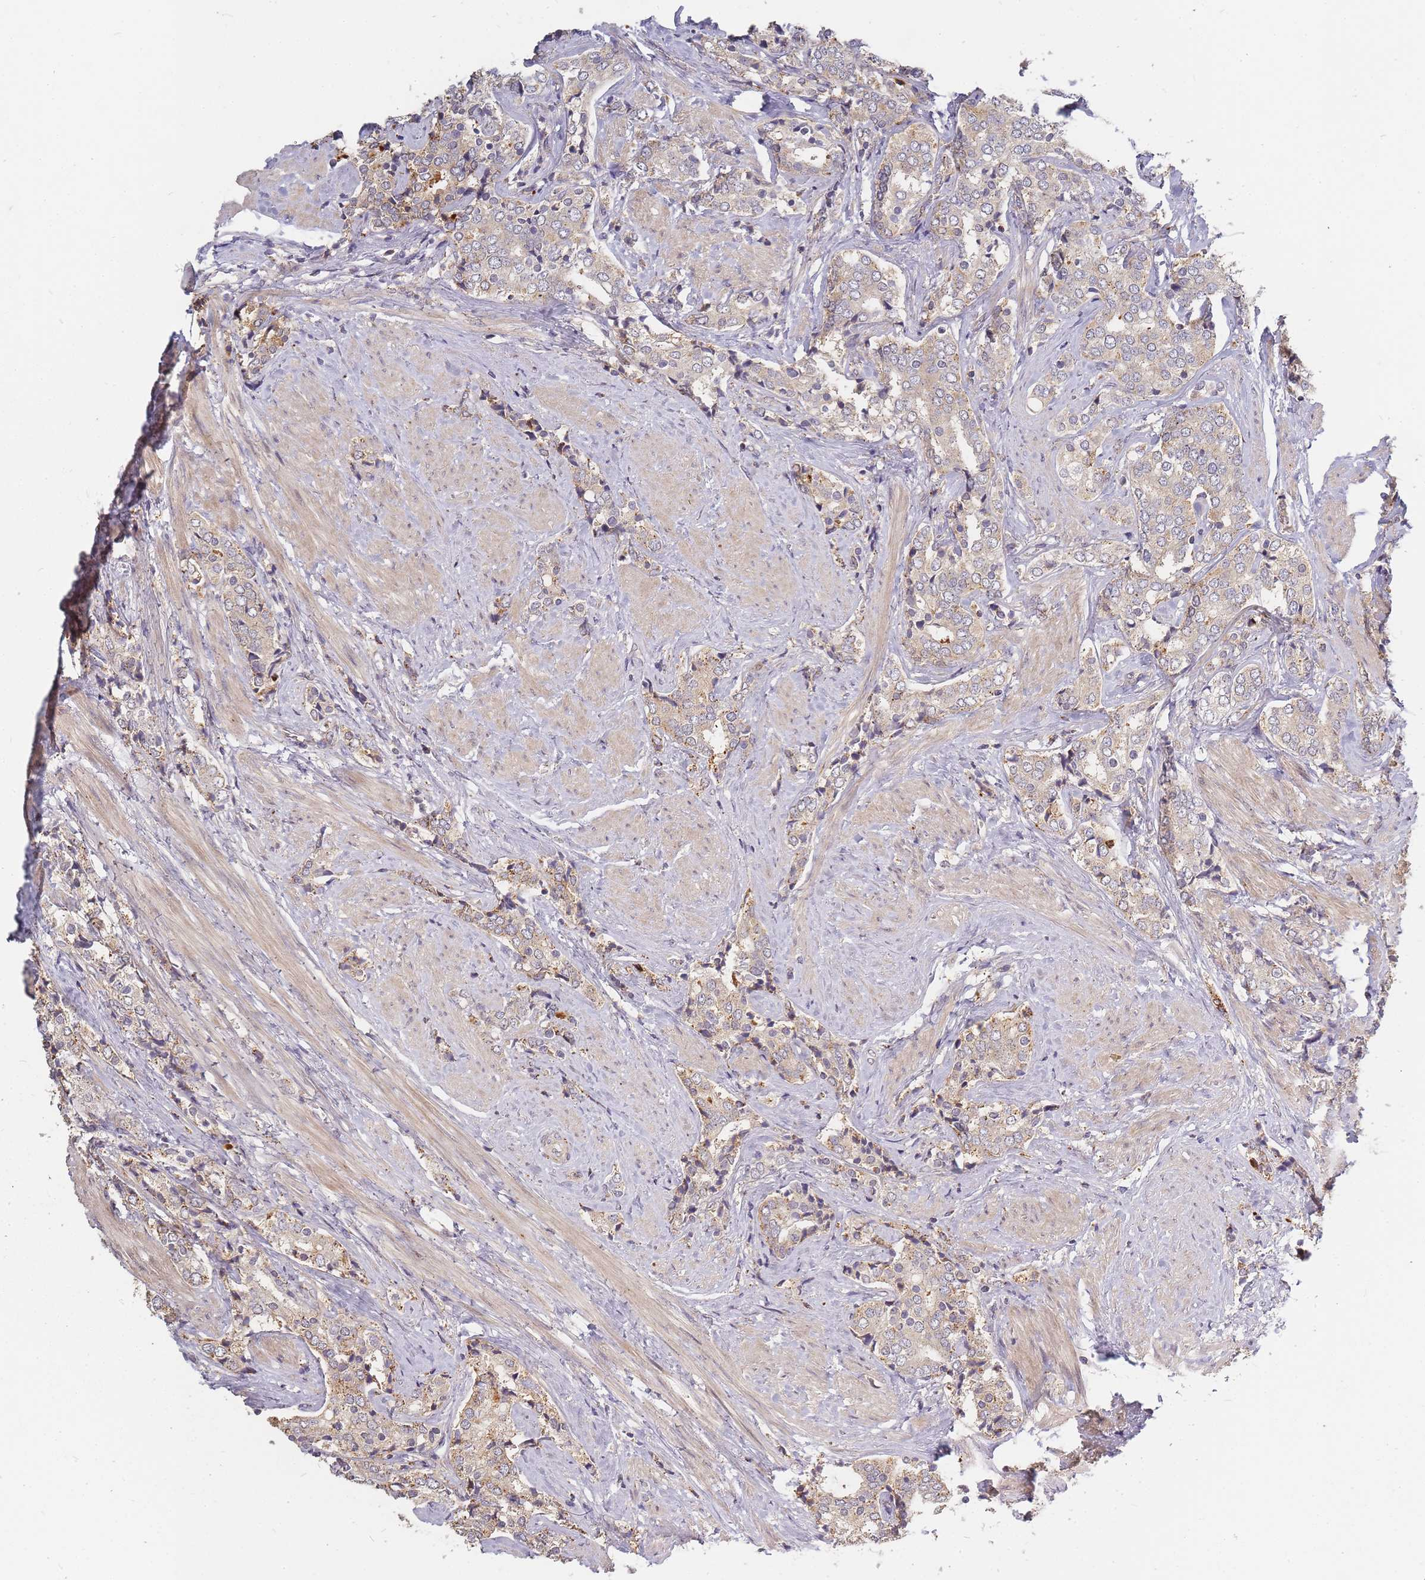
{"staining": {"intensity": "weak", "quantity": ">75%", "location": "cytoplasmic/membranous"}, "tissue": "prostate cancer", "cell_type": "Tumor cells", "image_type": "cancer", "snomed": [{"axis": "morphology", "description": "Adenocarcinoma, High grade"}, {"axis": "topography", "description": "Prostate"}], "caption": "Brown immunohistochemical staining in human prostate adenocarcinoma (high-grade) reveals weak cytoplasmic/membranous staining in about >75% of tumor cells.", "gene": "ATG5", "patient": {"sex": "male", "age": 71}}